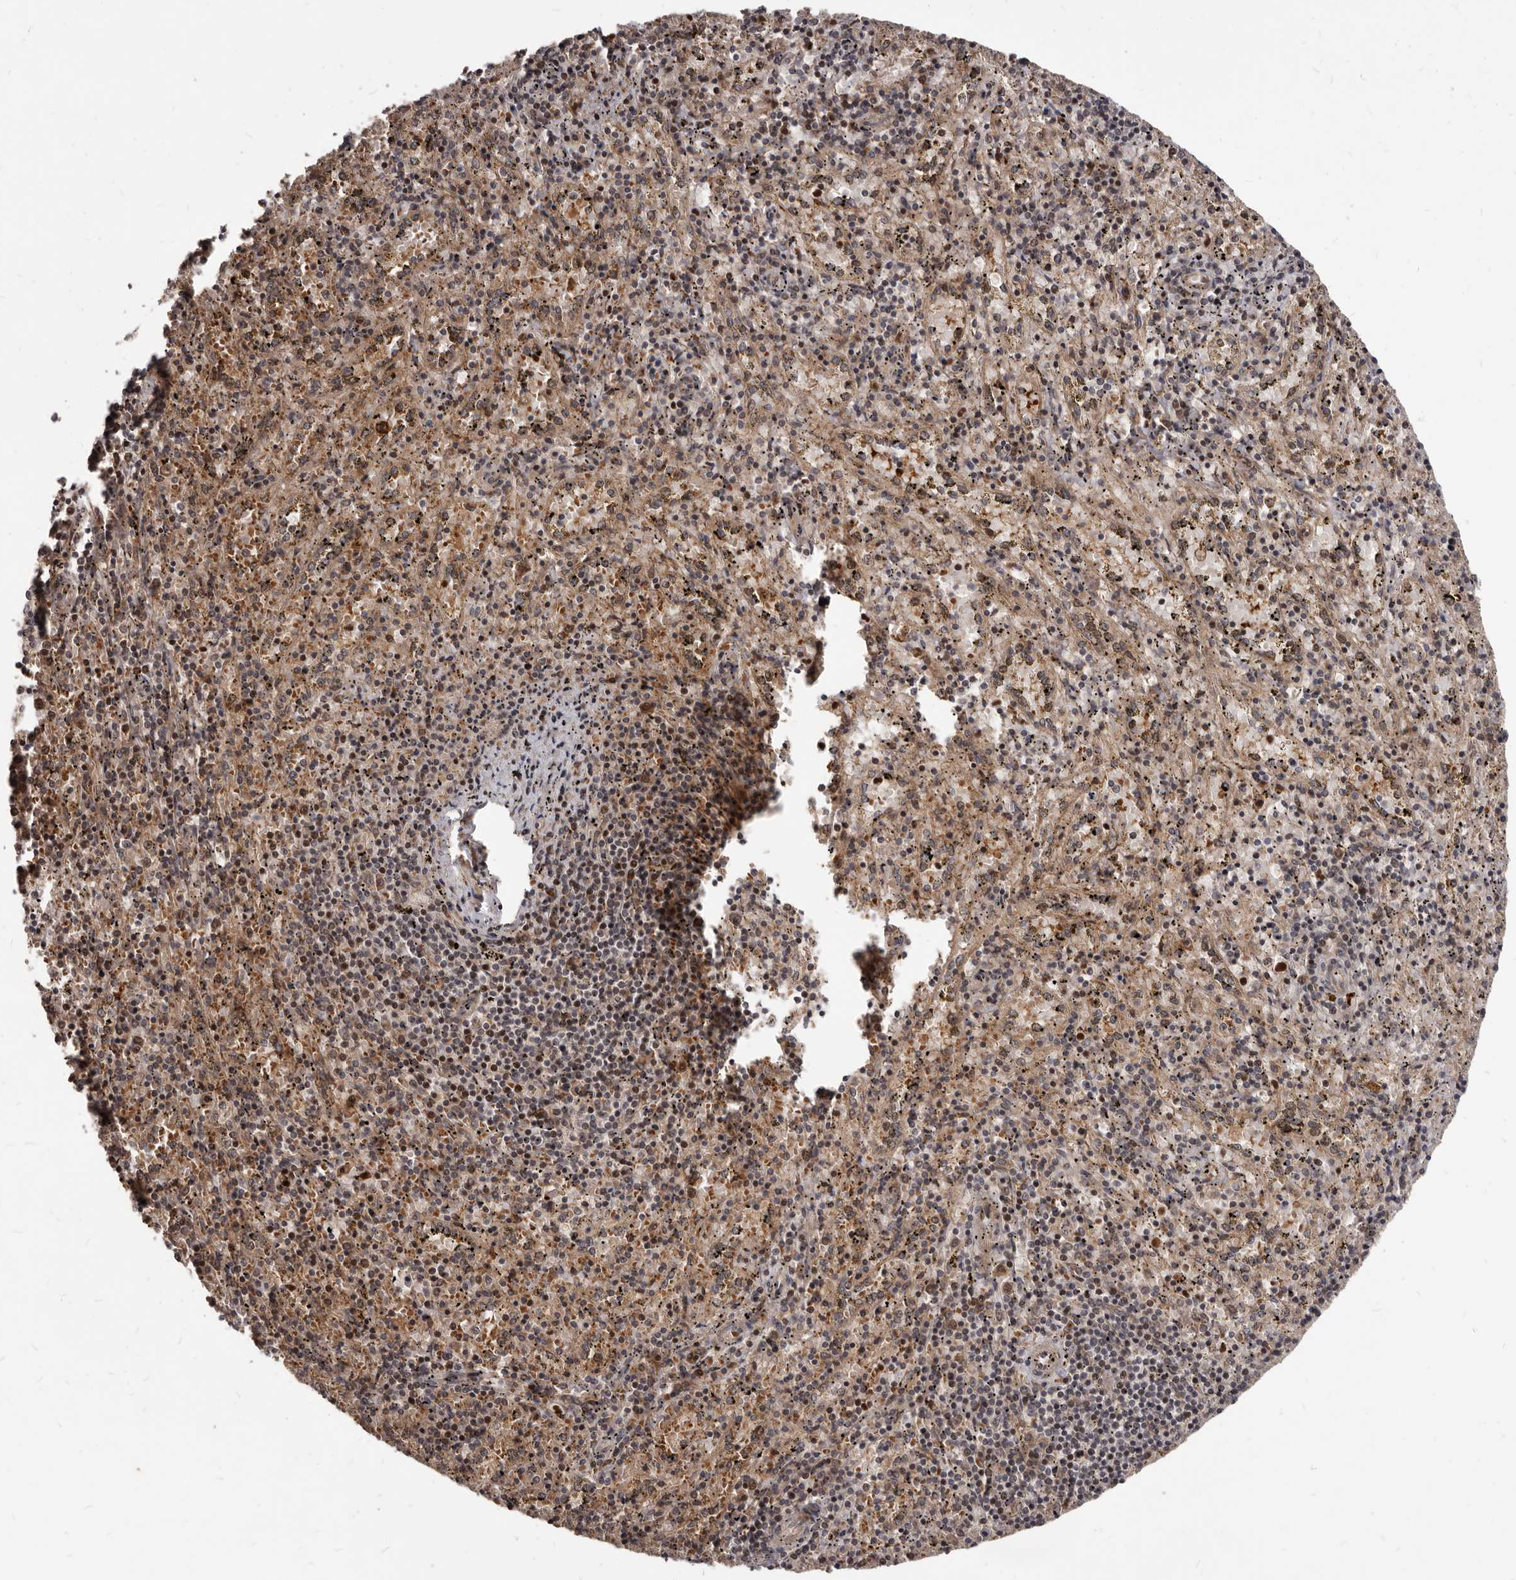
{"staining": {"intensity": "weak", "quantity": "25%-75%", "location": "nuclear"}, "tissue": "spleen", "cell_type": "Cells in red pulp", "image_type": "normal", "snomed": [{"axis": "morphology", "description": "Normal tissue, NOS"}, {"axis": "topography", "description": "Spleen"}], "caption": "IHC histopathology image of benign human spleen stained for a protein (brown), which demonstrates low levels of weak nuclear expression in about 25%-75% of cells in red pulp.", "gene": "GABPB2", "patient": {"sex": "male", "age": 11}}